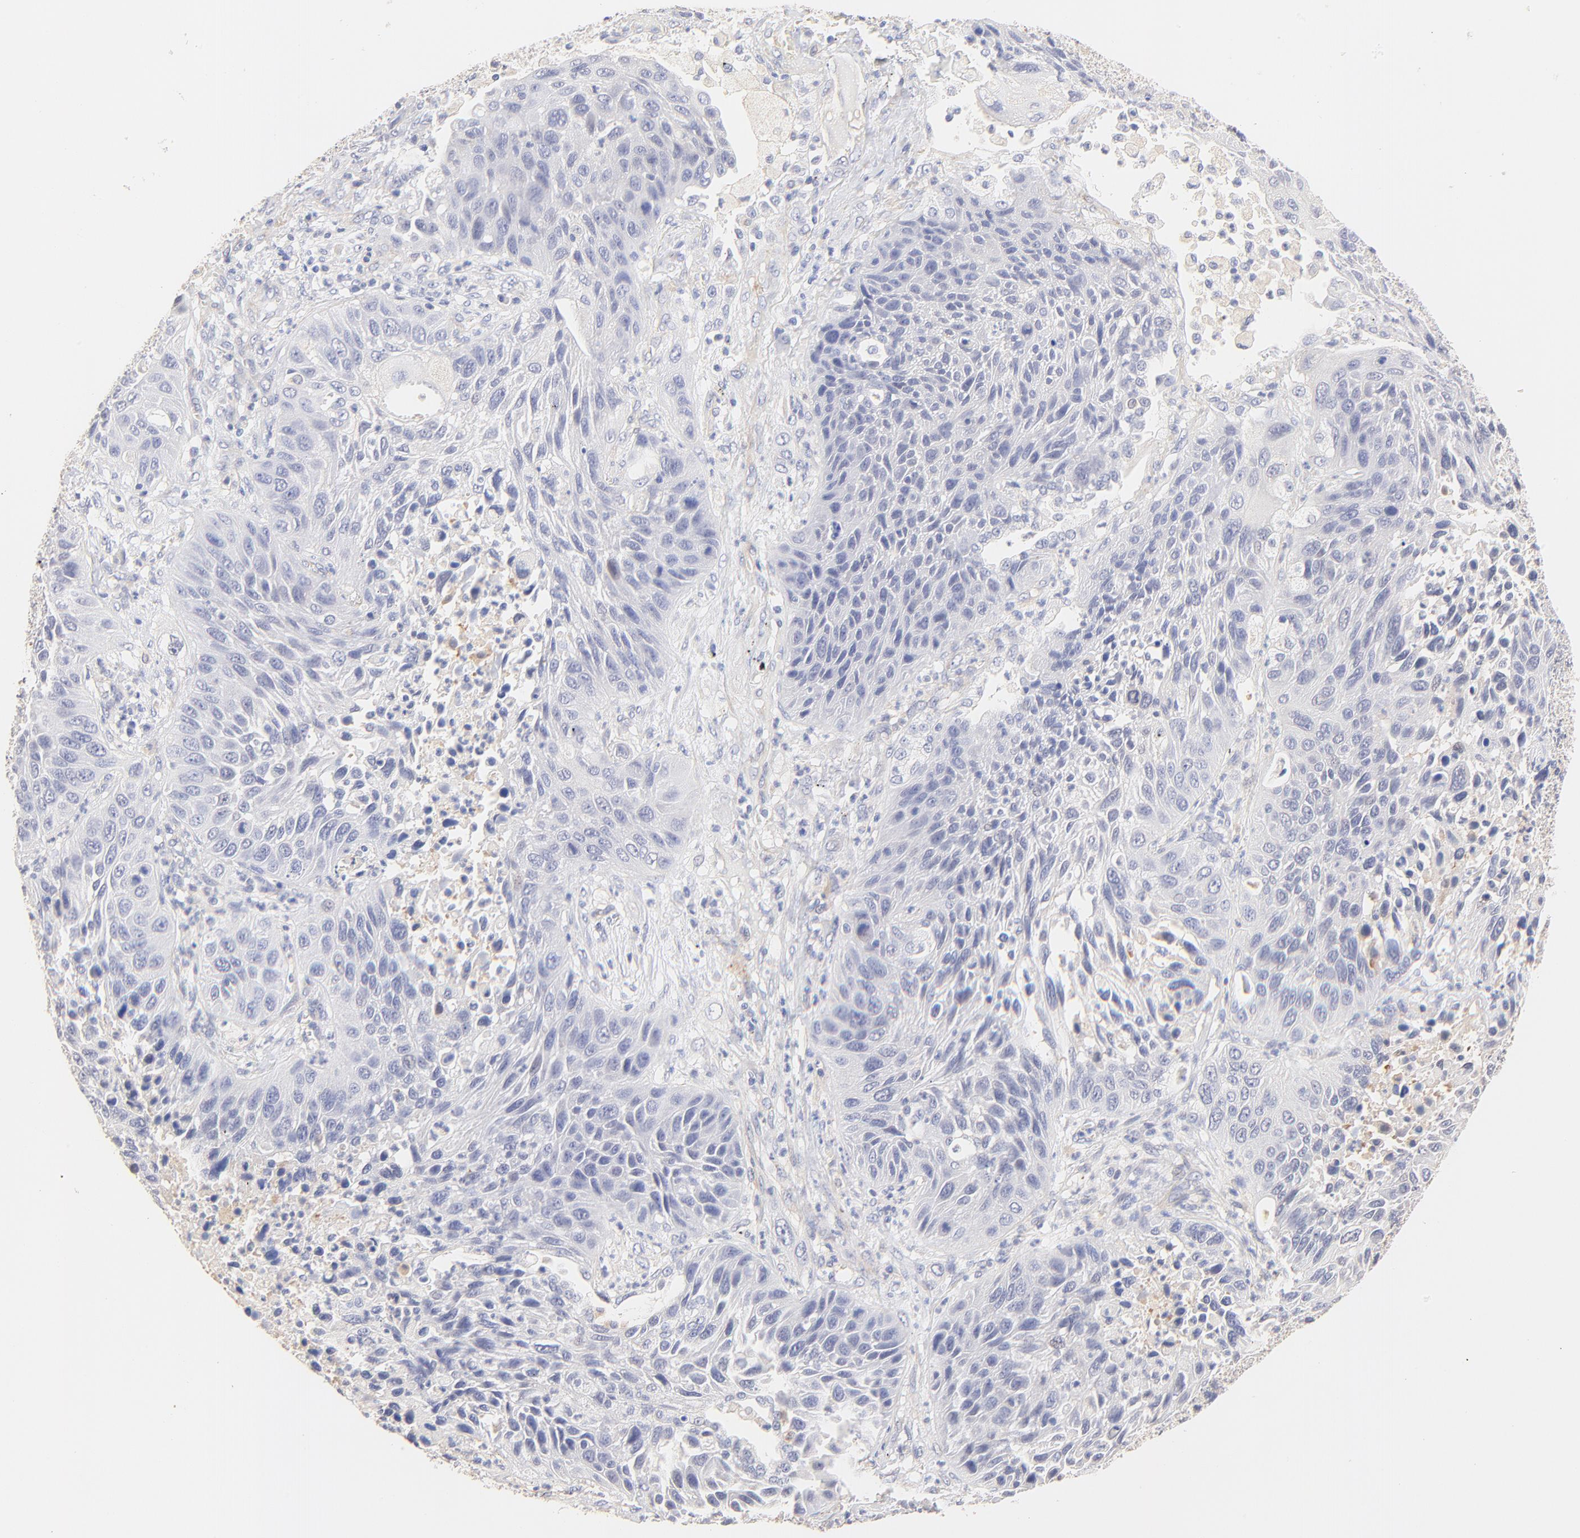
{"staining": {"intensity": "negative", "quantity": "none", "location": "none"}, "tissue": "lung cancer", "cell_type": "Tumor cells", "image_type": "cancer", "snomed": [{"axis": "morphology", "description": "Squamous cell carcinoma, NOS"}, {"axis": "topography", "description": "Lung"}], "caption": "Immunohistochemical staining of squamous cell carcinoma (lung) shows no significant expression in tumor cells.", "gene": "ACTRT1", "patient": {"sex": "female", "age": 76}}